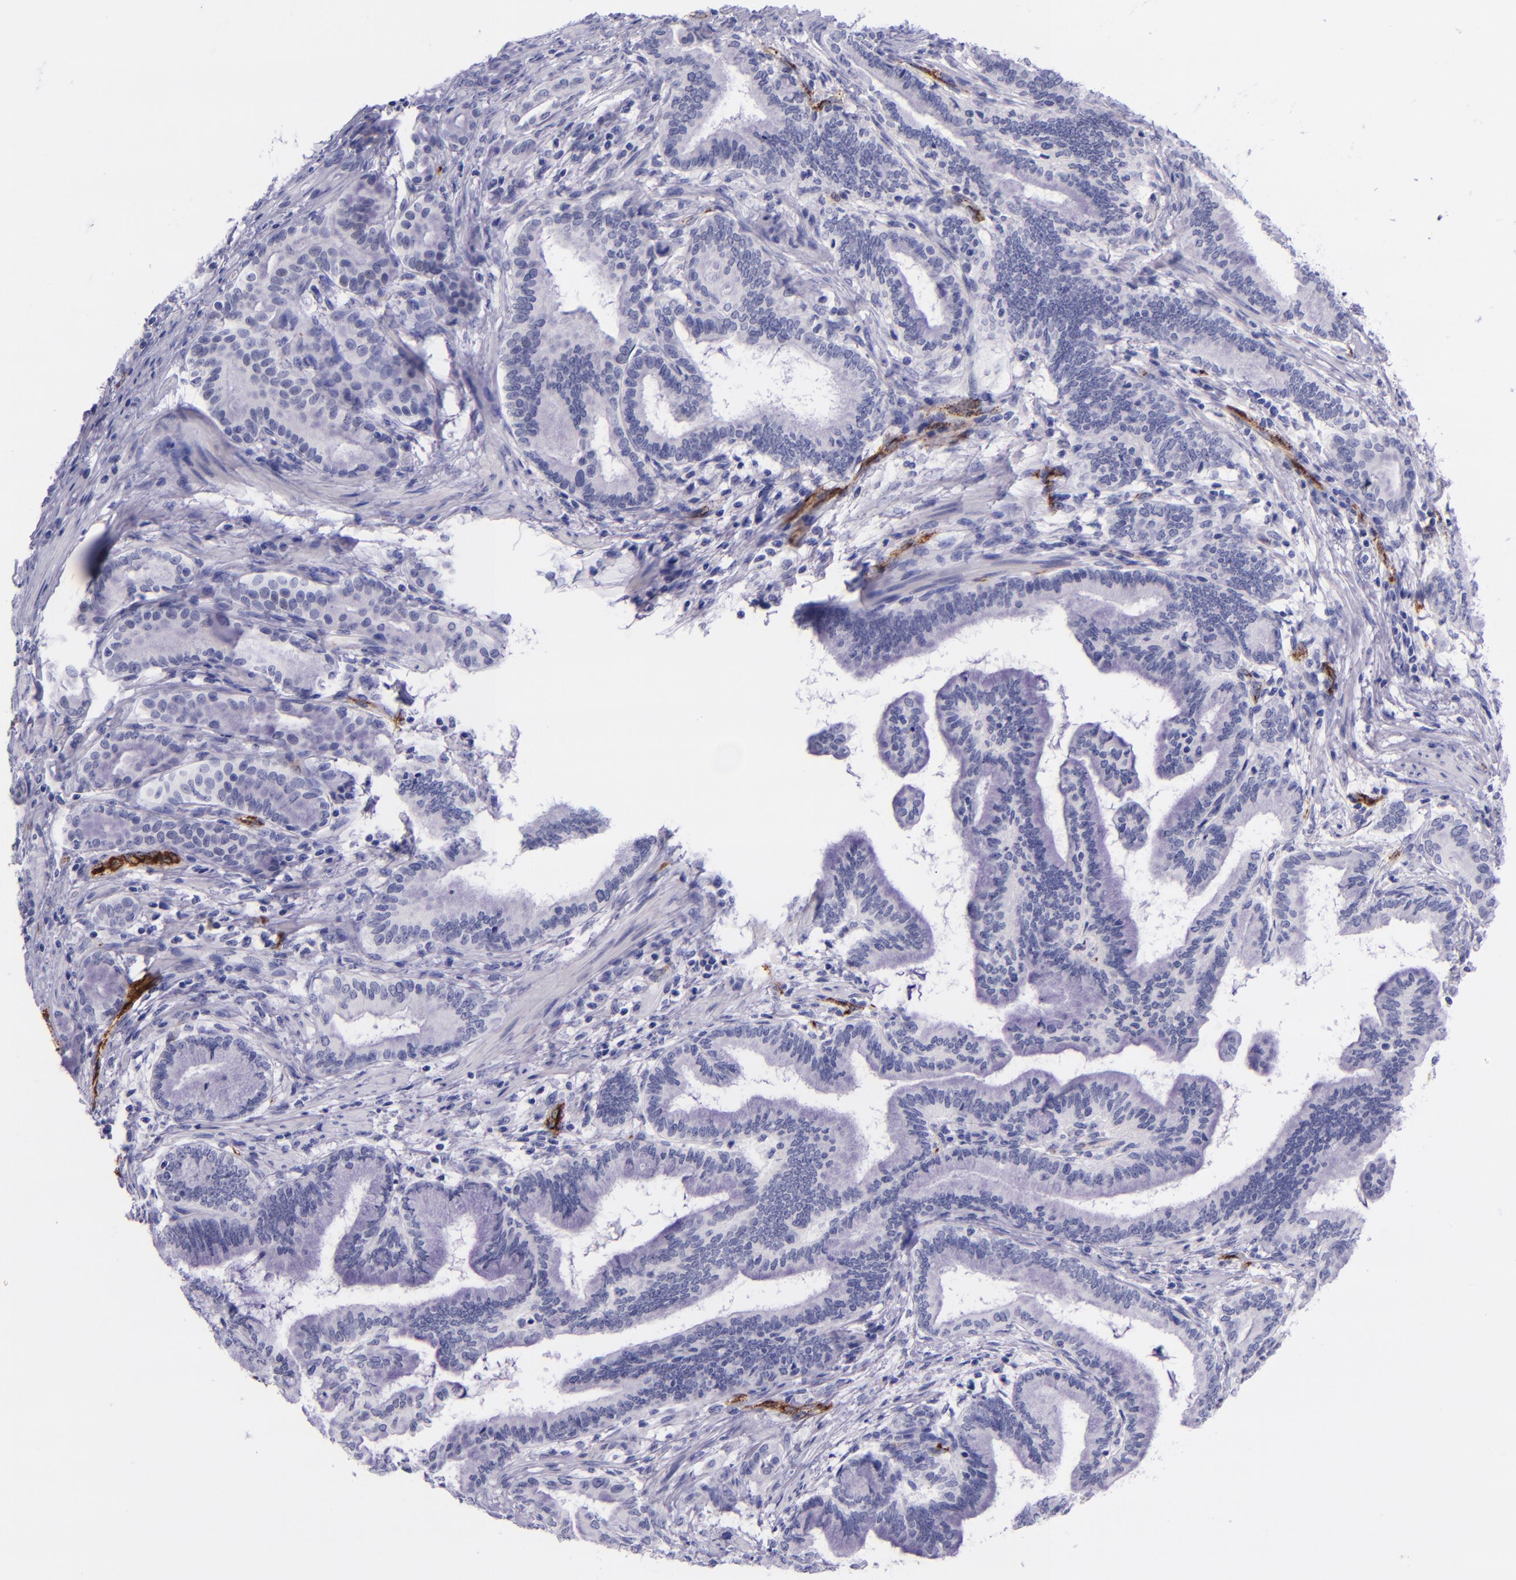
{"staining": {"intensity": "negative", "quantity": "none", "location": "none"}, "tissue": "pancreatic cancer", "cell_type": "Tumor cells", "image_type": "cancer", "snomed": [{"axis": "morphology", "description": "Adenocarcinoma, NOS"}, {"axis": "topography", "description": "Pancreas"}], "caption": "Tumor cells are negative for brown protein staining in pancreatic cancer. (DAB (3,3'-diaminobenzidine) immunohistochemistry with hematoxylin counter stain).", "gene": "SELE", "patient": {"sex": "female", "age": 64}}